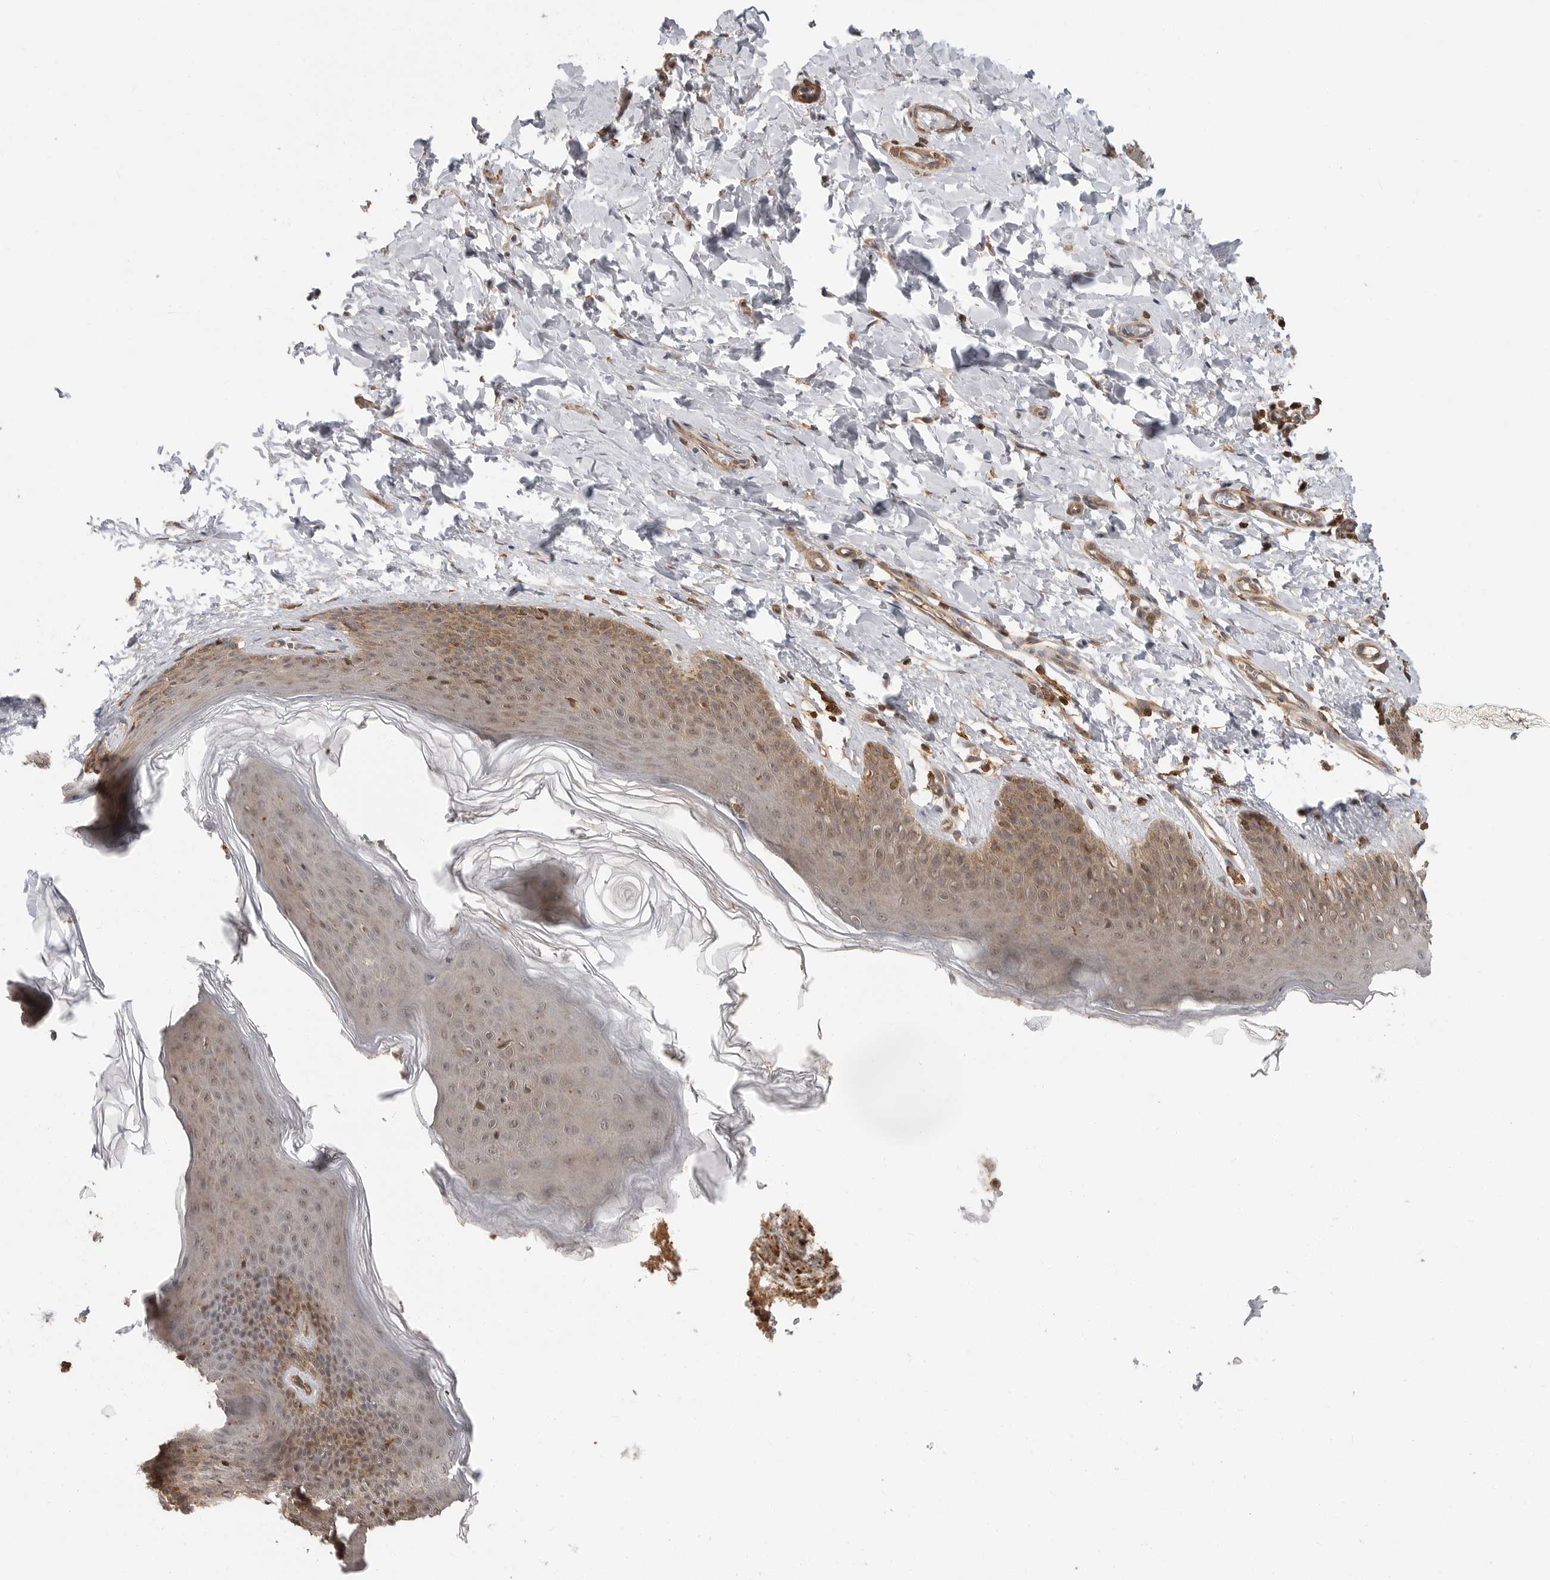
{"staining": {"intensity": "moderate", "quantity": "25%-75%", "location": "cytoplasmic/membranous,nuclear"}, "tissue": "skin", "cell_type": "Epidermal cells", "image_type": "normal", "snomed": [{"axis": "morphology", "description": "Normal tissue, NOS"}, {"axis": "topography", "description": "Vulva"}], "caption": "IHC staining of normal skin, which displays medium levels of moderate cytoplasmic/membranous,nuclear positivity in approximately 25%-75% of epidermal cells indicating moderate cytoplasmic/membranous,nuclear protein positivity. The staining was performed using DAB (3,3'-diaminobenzidine) (brown) for protein detection and nuclei were counterstained in hematoxylin (blue).", "gene": "ERN1", "patient": {"sex": "female", "age": 66}}